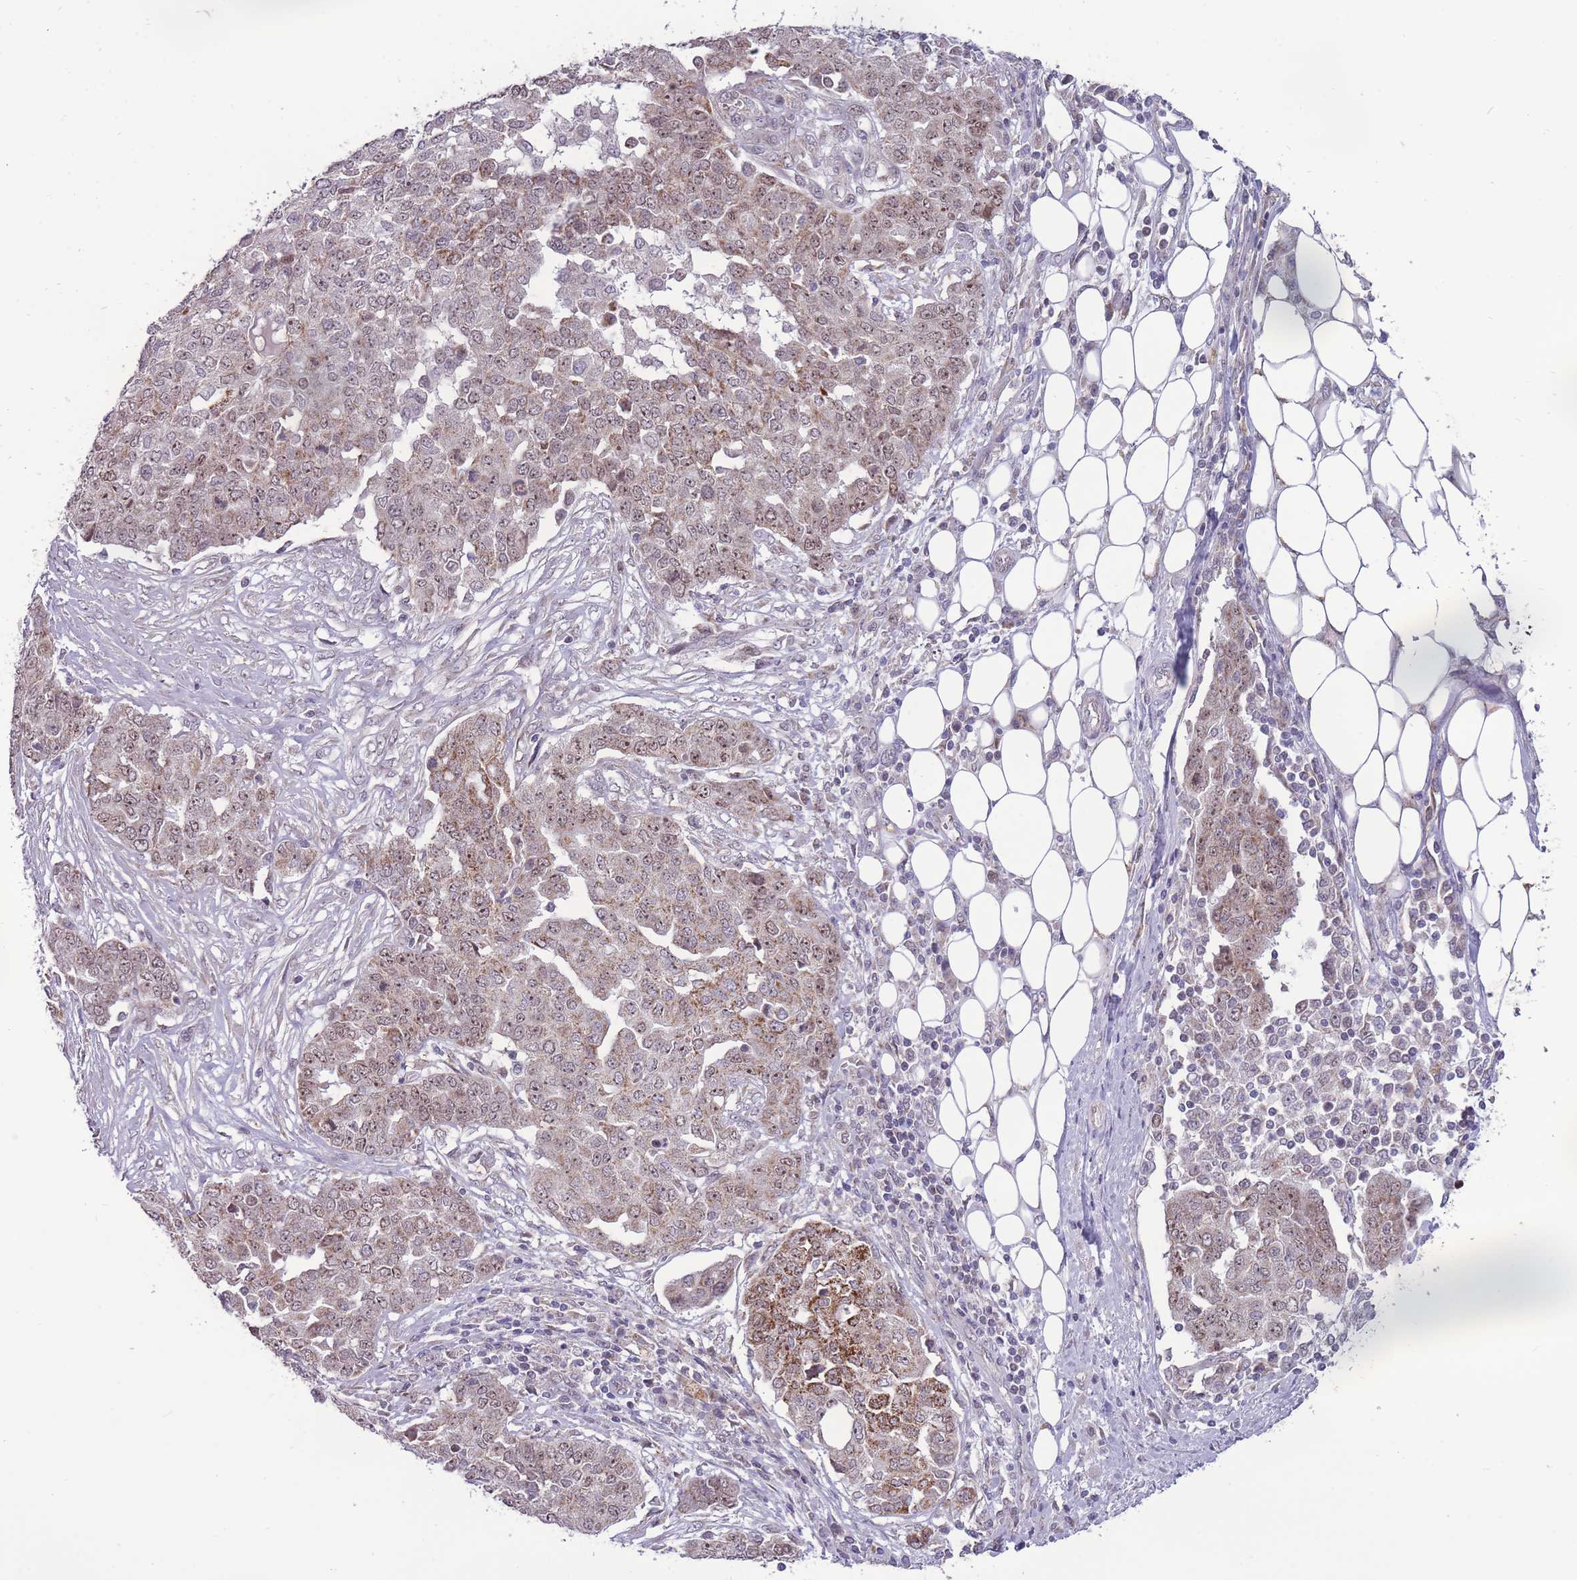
{"staining": {"intensity": "moderate", "quantity": ">75%", "location": "cytoplasmic/membranous,nuclear"}, "tissue": "ovarian cancer", "cell_type": "Tumor cells", "image_type": "cancer", "snomed": [{"axis": "morphology", "description": "Cystadenocarcinoma, serous, NOS"}, {"axis": "topography", "description": "Soft tissue"}, {"axis": "topography", "description": "Ovary"}], "caption": "Tumor cells demonstrate medium levels of moderate cytoplasmic/membranous and nuclear expression in approximately >75% of cells in ovarian cancer. (DAB IHC, brown staining for protein, blue staining for nuclei).", "gene": "MCIDAS", "patient": {"sex": "female", "age": 57}}